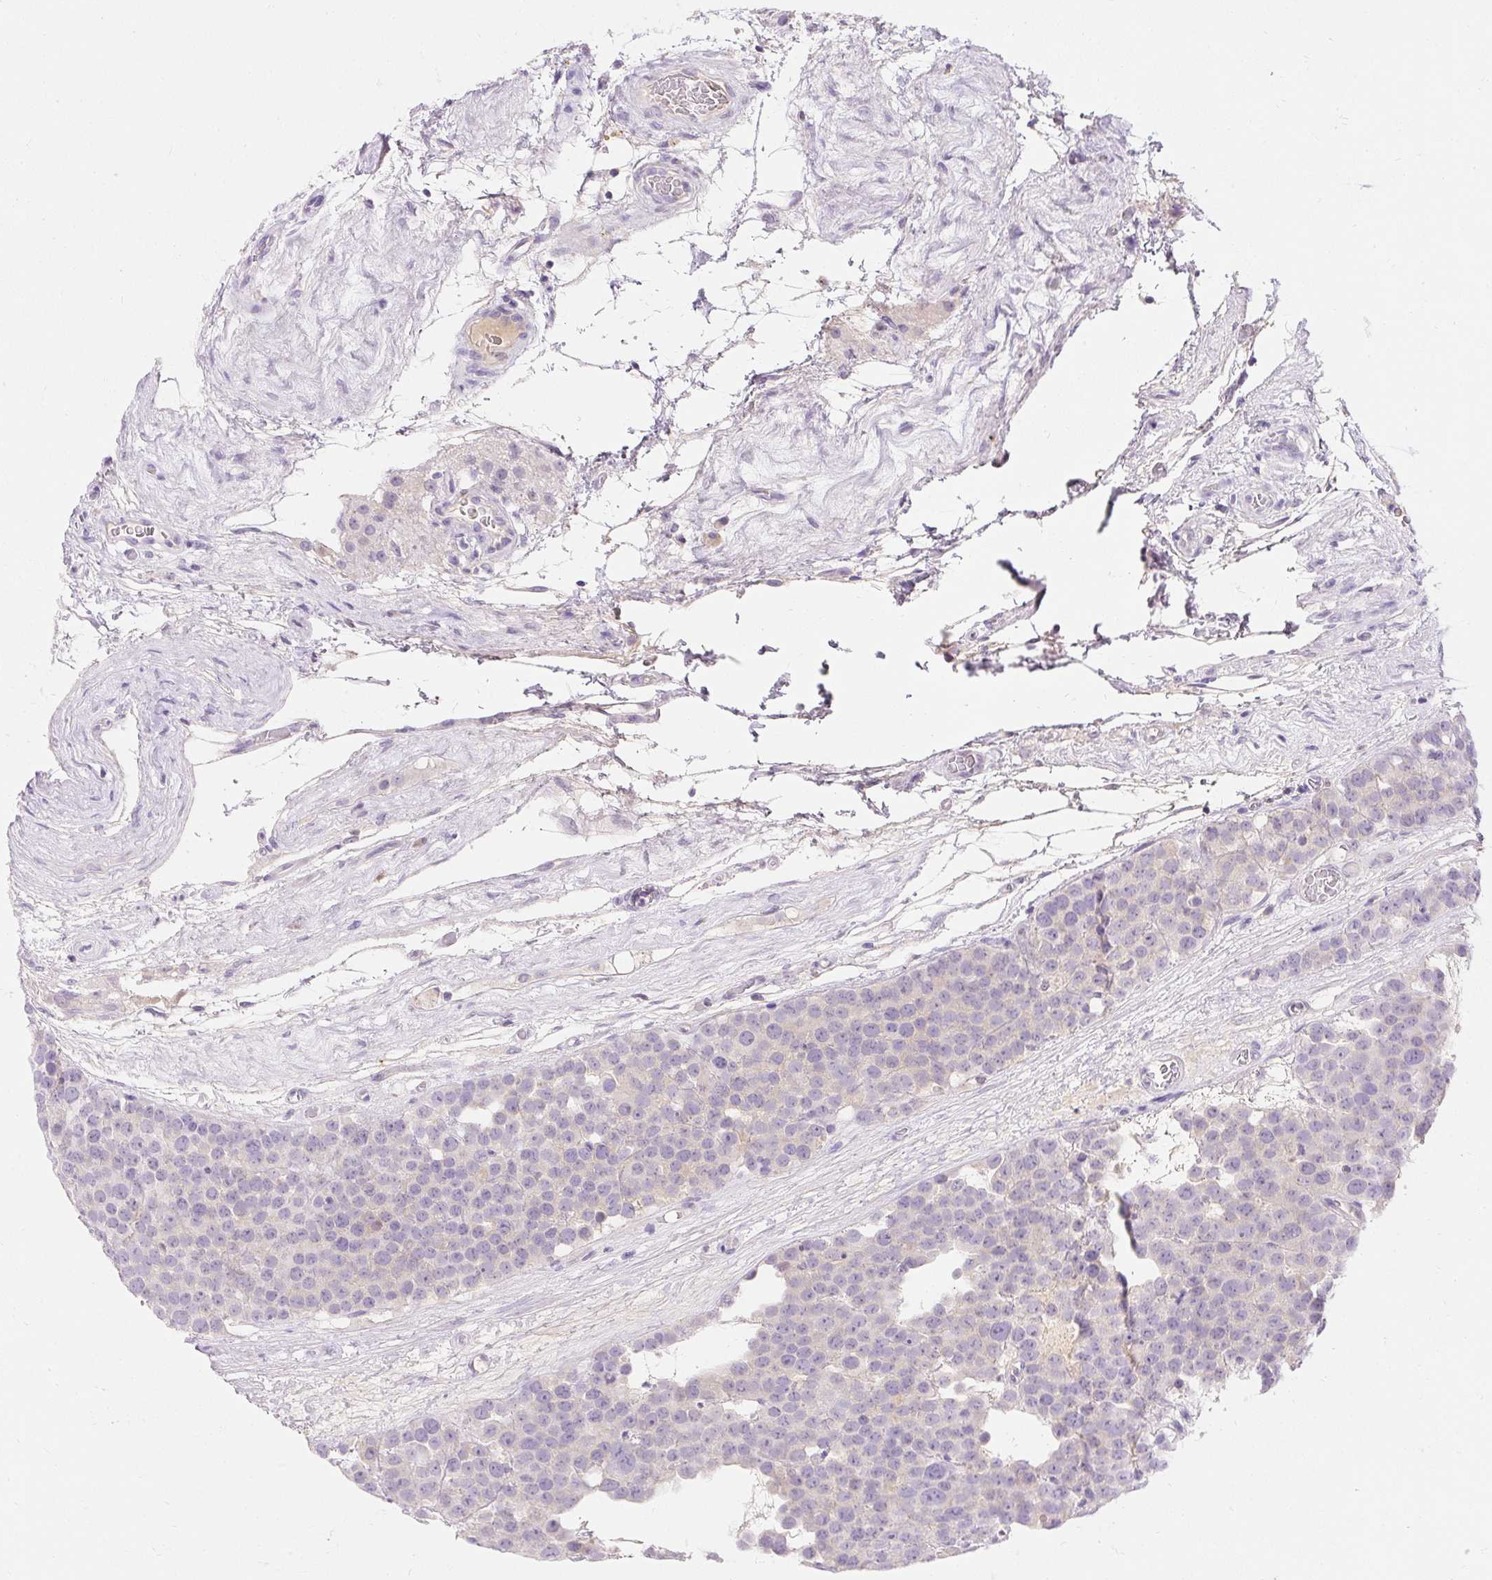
{"staining": {"intensity": "negative", "quantity": "none", "location": "none"}, "tissue": "testis cancer", "cell_type": "Tumor cells", "image_type": "cancer", "snomed": [{"axis": "morphology", "description": "Seminoma, NOS"}, {"axis": "topography", "description": "Testis"}], "caption": "Human seminoma (testis) stained for a protein using IHC shows no positivity in tumor cells.", "gene": "TMEM150C", "patient": {"sex": "male", "age": 71}}